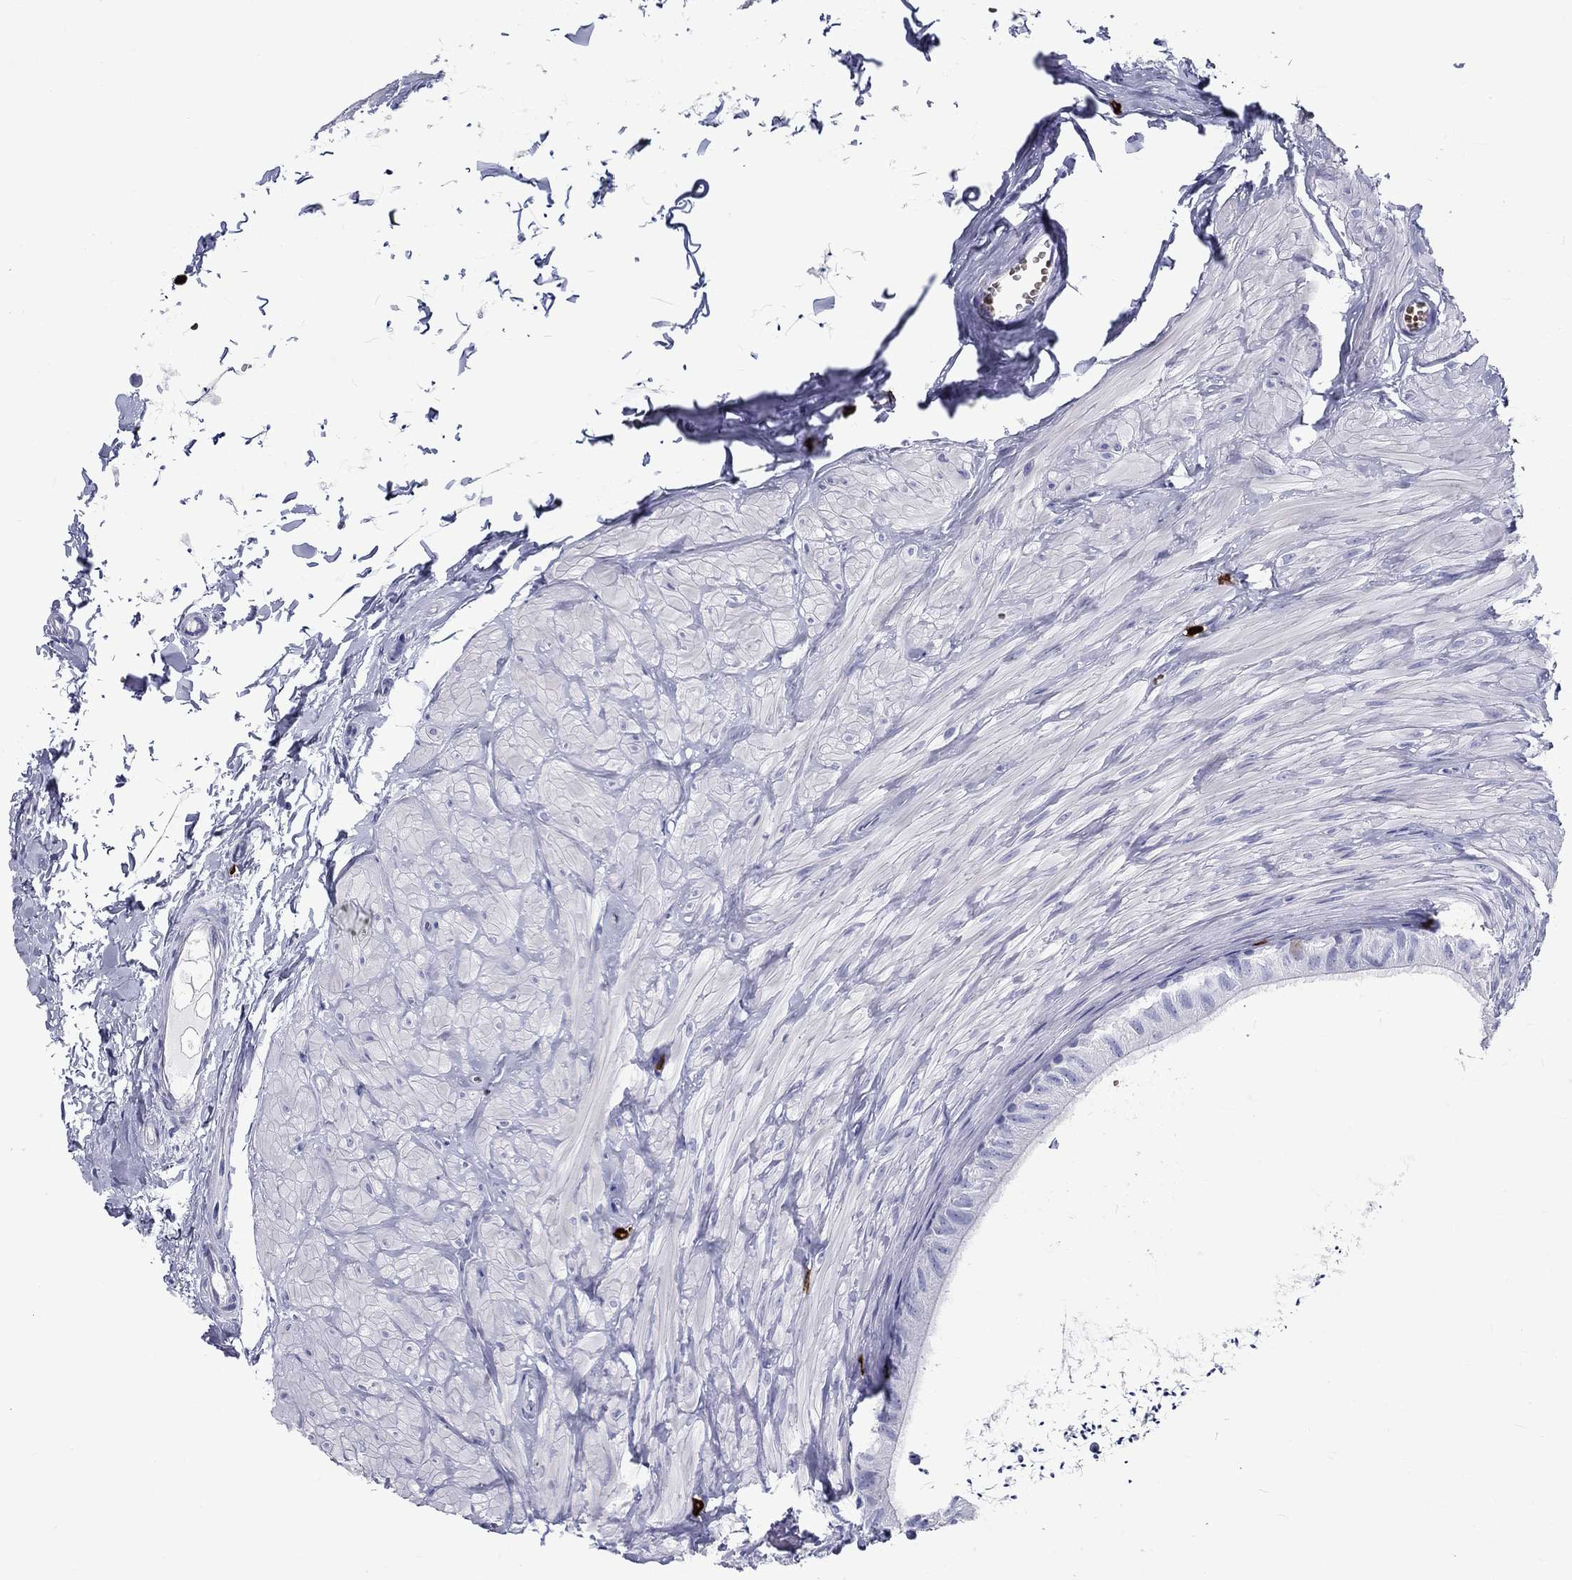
{"staining": {"intensity": "negative", "quantity": "none", "location": "none"}, "tissue": "epididymis", "cell_type": "Glandular cells", "image_type": "normal", "snomed": [{"axis": "morphology", "description": "Normal tissue, NOS"}, {"axis": "topography", "description": "Epididymis"}], "caption": "DAB (3,3'-diaminobenzidine) immunohistochemical staining of benign epididymis reveals no significant expression in glandular cells. (Brightfield microscopy of DAB (3,3'-diaminobenzidine) IHC at high magnification).", "gene": "CD40LG", "patient": {"sex": "male", "age": 32}}